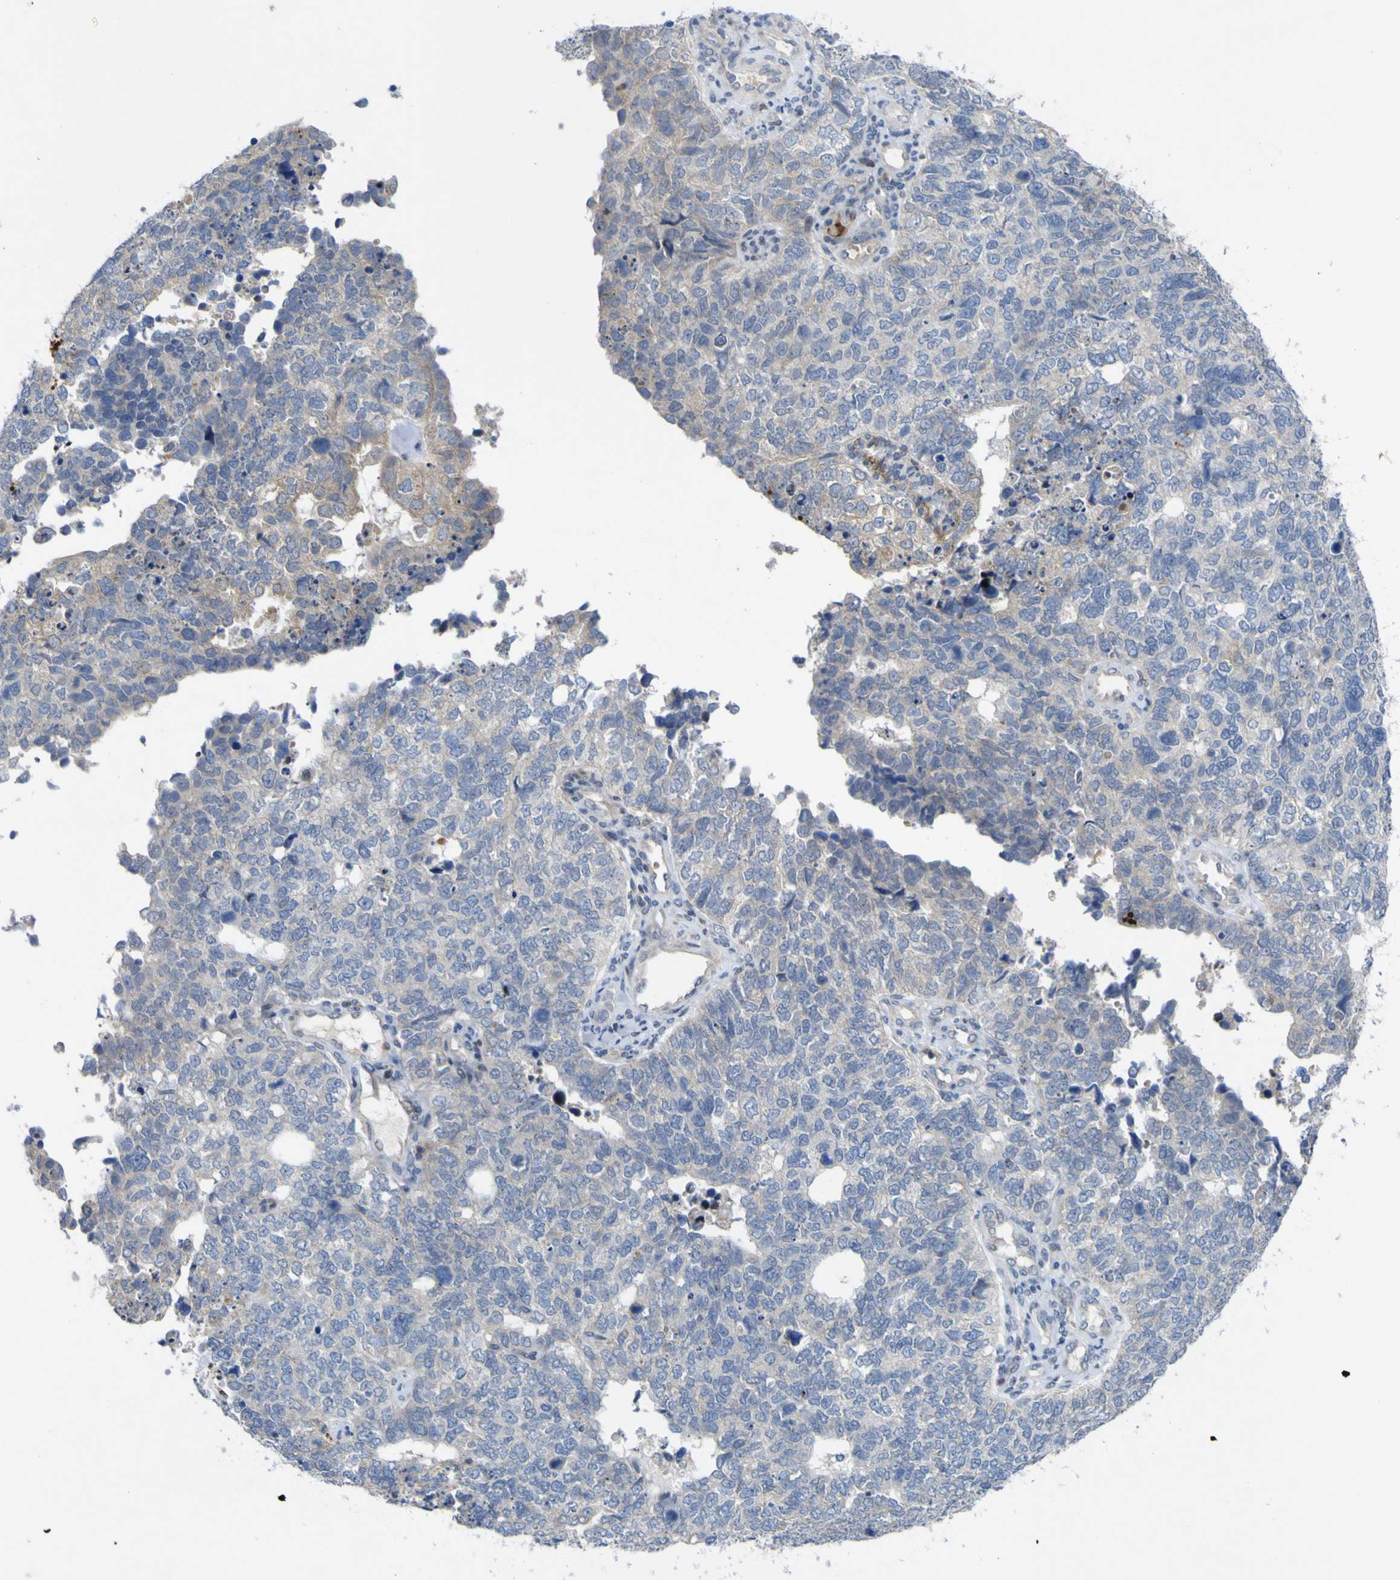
{"staining": {"intensity": "weak", "quantity": "<25%", "location": "cytoplasmic/membranous"}, "tissue": "cervical cancer", "cell_type": "Tumor cells", "image_type": "cancer", "snomed": [{"axis": "morphology", "description": "Squamous cell carcinoma, NOS"}, {"axis": "topography", "description": "Cervix"}], "caption": "Squamous cell carcinoma (cervical) was stained to show a protein in brown. There is no significant expression in tumor cells.", "gene": "NAV1", "patient": {"sex": "female", "age": 63}}